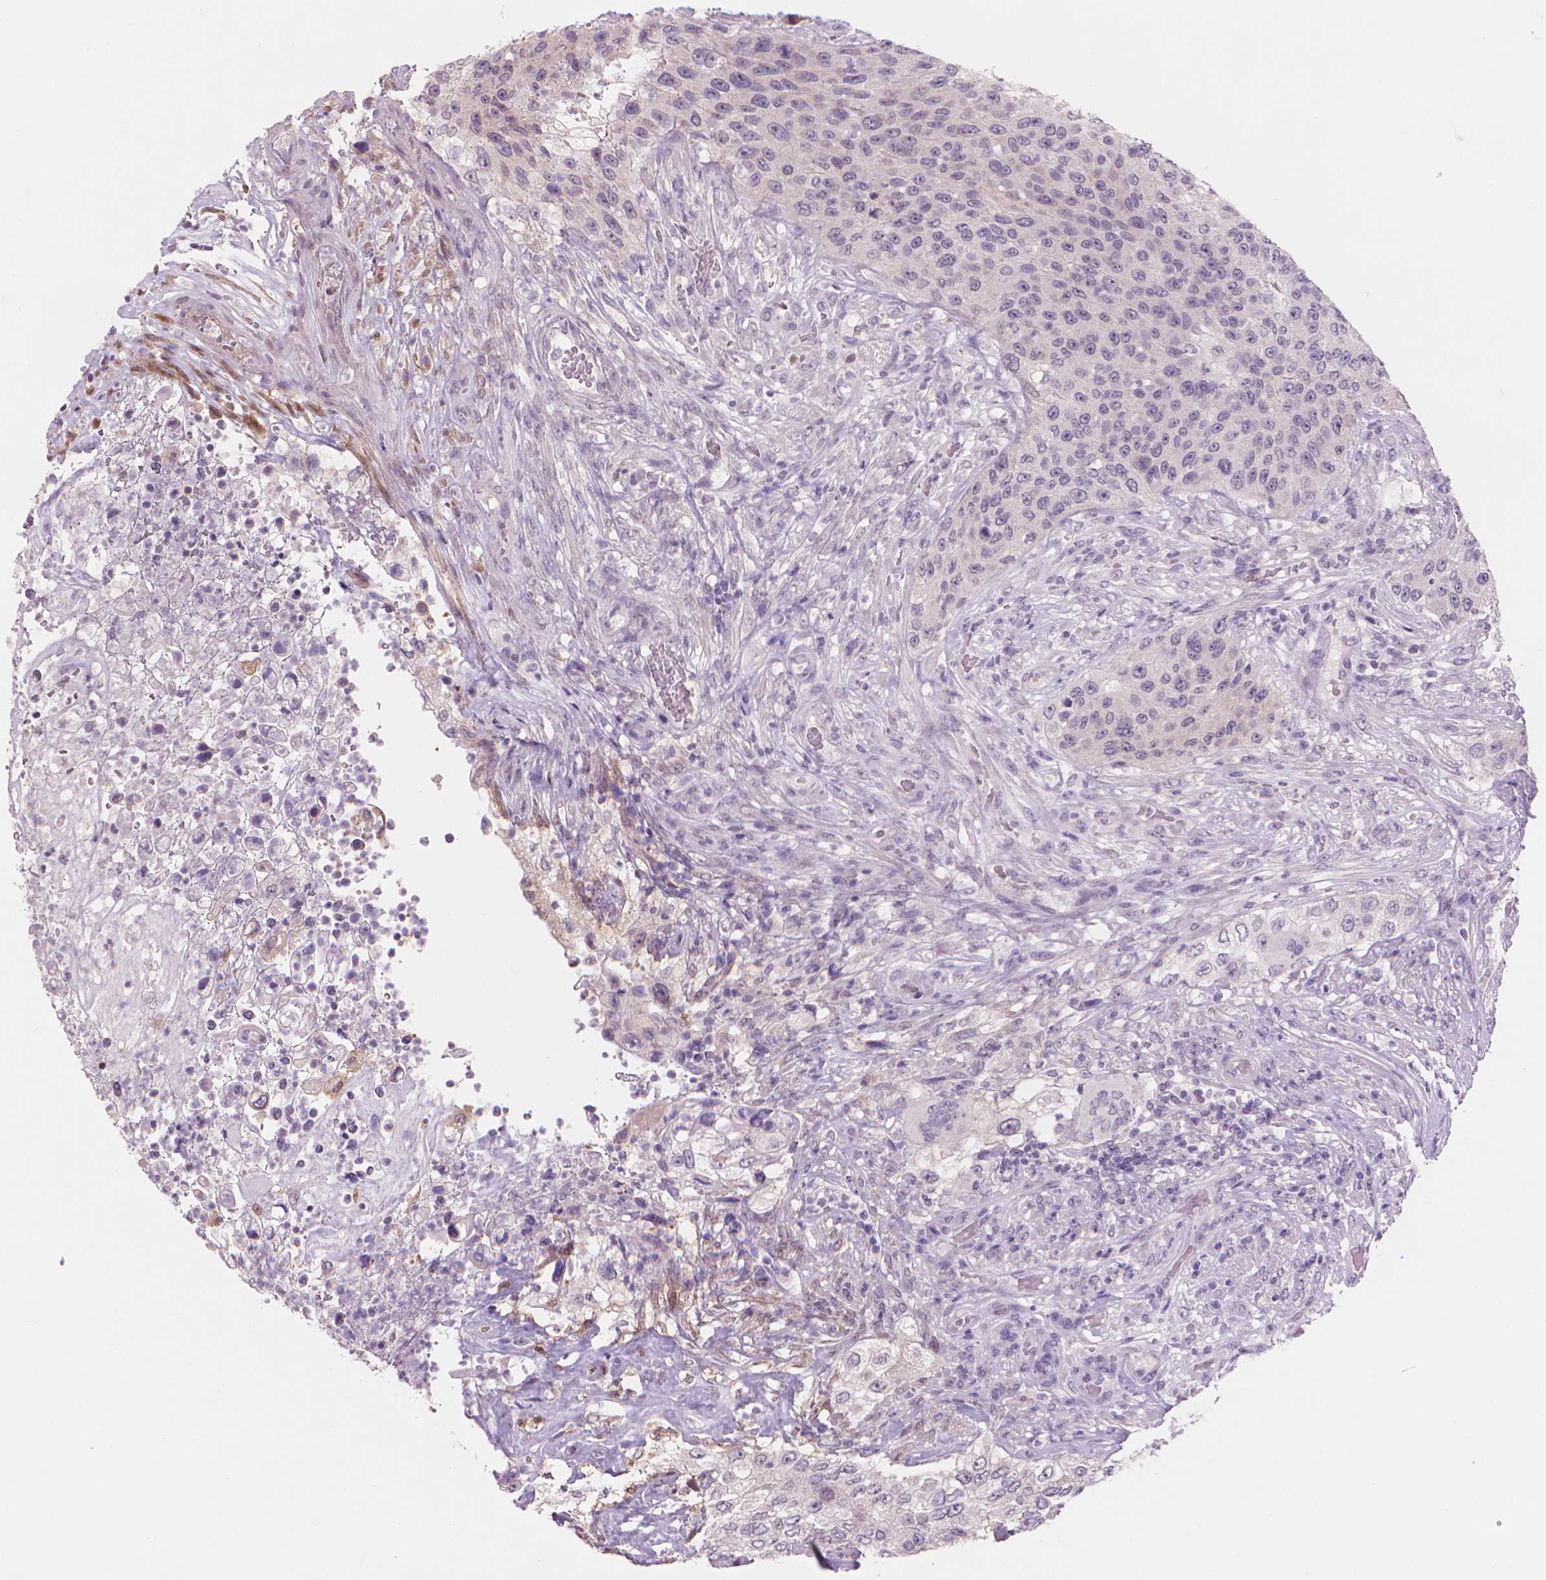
{"staining": {"intensity": "negative", "quantity": "none", "location": "none"}, "tissue": "urothelial cancer", "cell_type": "Tumor cells", "image_type": "cancer", "snomed": [{"axis": "morphology", "description": "Urothelial carcinoma, High grade"}, {"axis": "topography", "description": "Urinary bladder"}], "caption": "DAB immunohistochemical staining of urothelial carcinoma (high-grade) displays no significant positivity in tumor cells. (DAB (3,3'-diaminobenzidine) immunohistochemistry visualized using brightfield microscopy, high magnification).", "gene": "ENO2", "patient": {"sex": "female", "age": 60}}